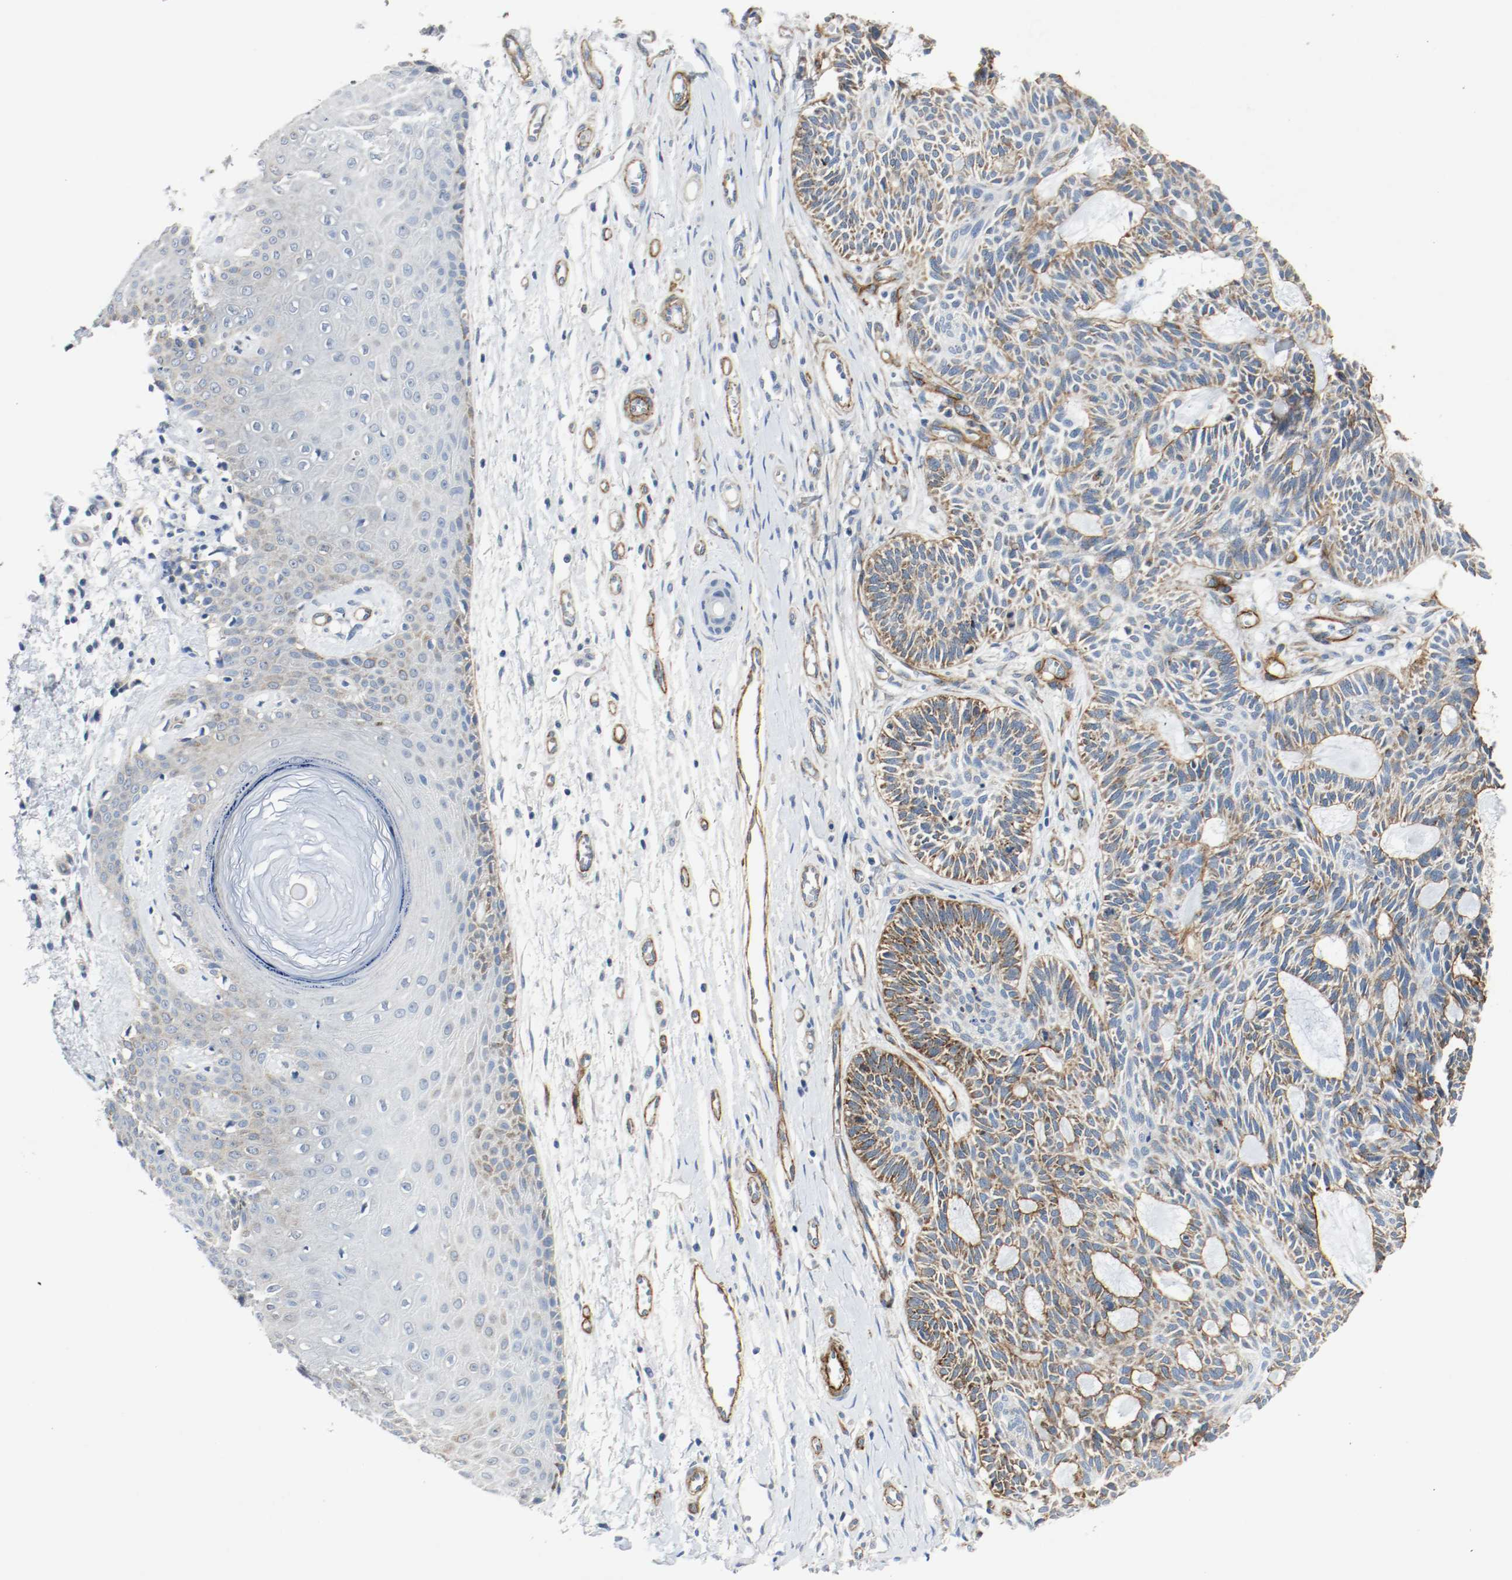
{"staining": {"intensity": "moderate", "quantity": ">75%", "location": "cytoplasmic/membranous"}, "tissue": "skin cancer", "cell_type": "Tumor cells", "image_type": "cancer", "snomed": [{"axis": "morphology", "description": "Basal cell carcinoma"}, {"axis": "topography", "description": "Skin"}], "caption": "Immunohistochemistry of human skin cancer exhibits medium levels of moderate cytoplasmic/membranous positivity in about >75% of tumor cells.", "gene": "LAMB1", "patient": {"sex": "male", "age": 67}}